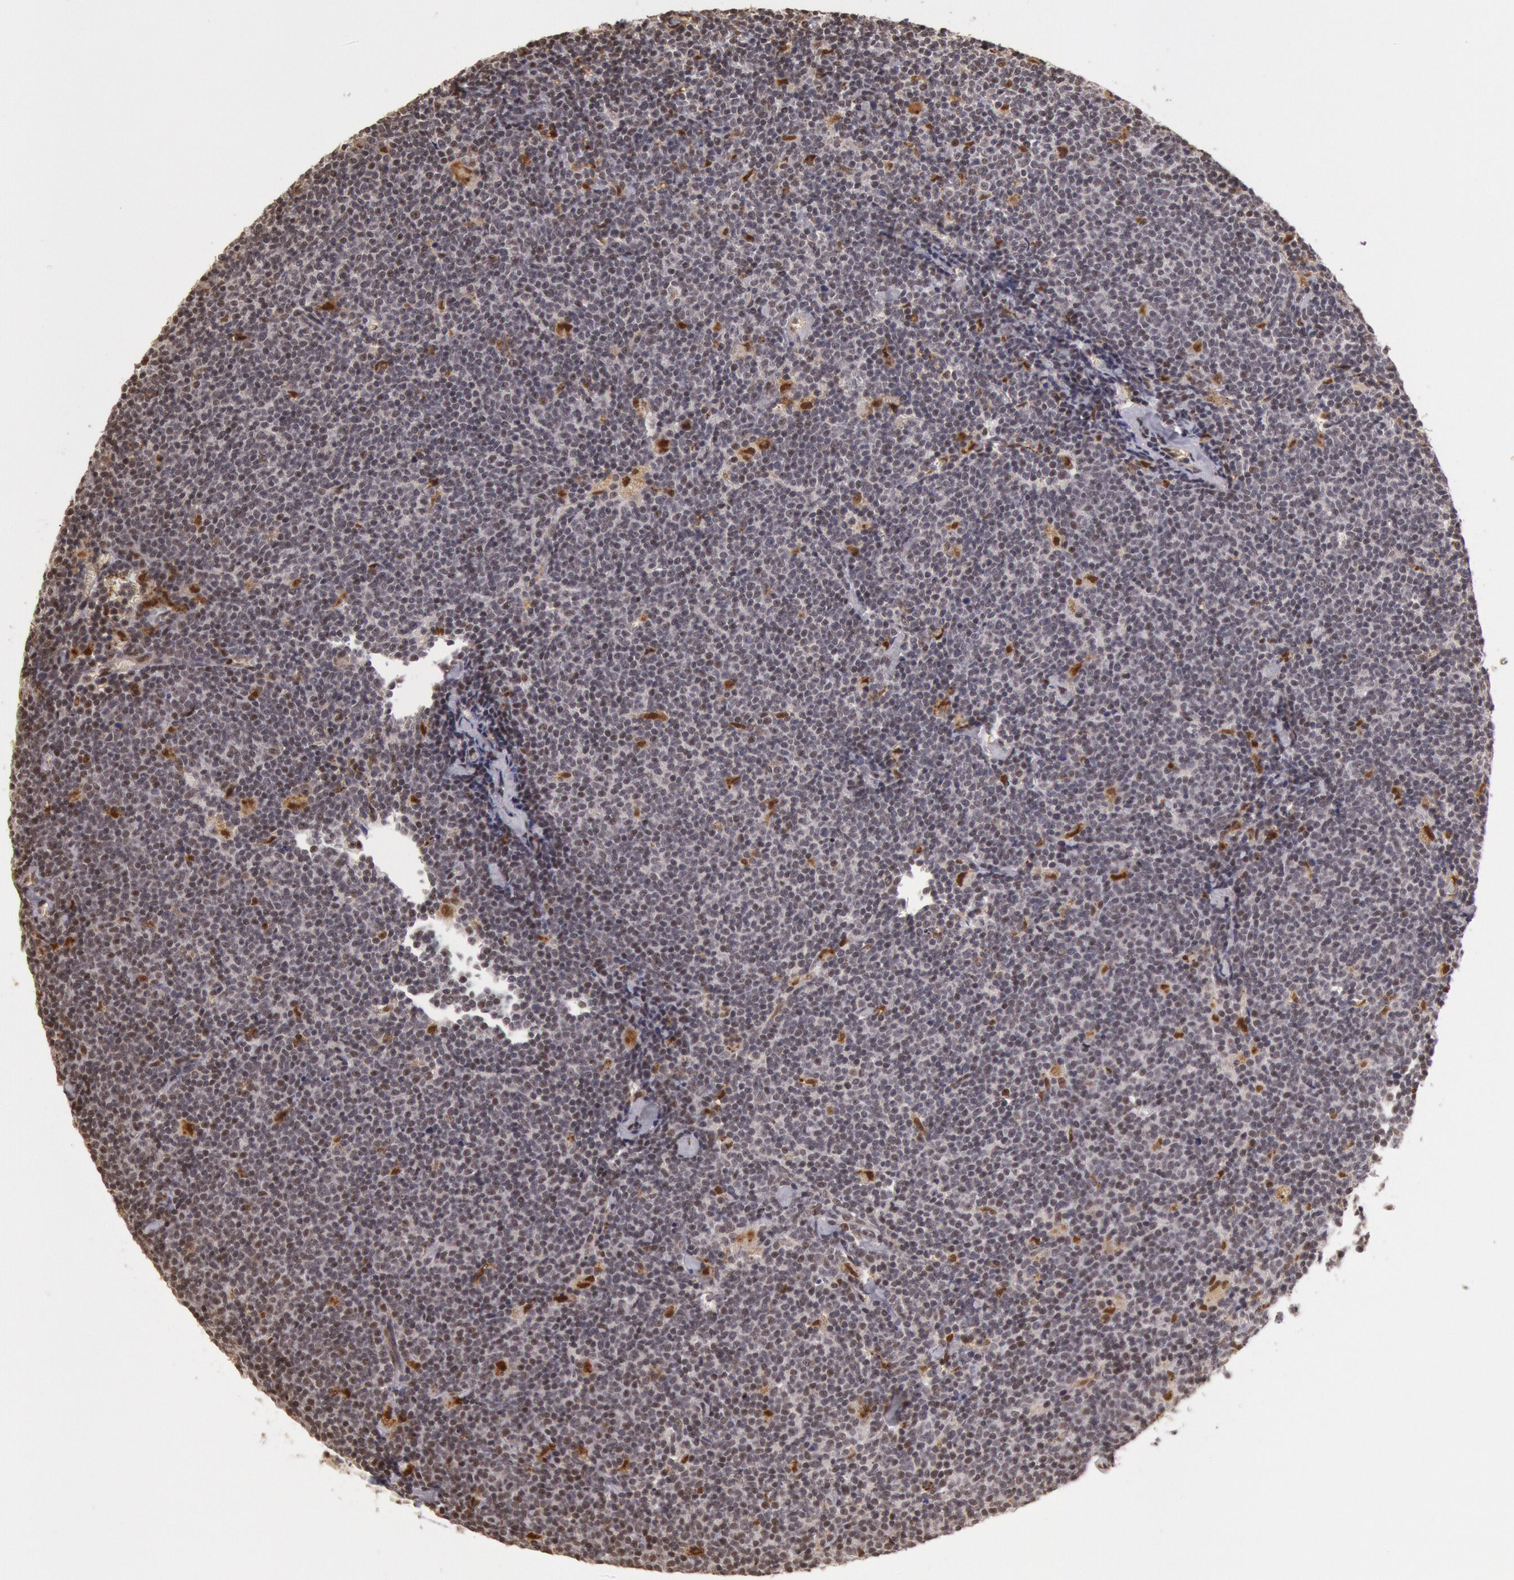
{"staining": {"intensity": "moderate", "quantity": "<25%", "location": "nuclear"}, "tissue": "lymphoma", "cell_type": "Tumor cells", "image_type": "cancer", "snomed": [{"axis": "morphology", "description": "Malignant lymphoma, non-Hodgkin's type, Low grade"}, {"axis": "topography", "description": "Lymph node"}], "caption": "Moderate nuclear protein staining is seen in about <25% of tumor cells in lymphoma. The staining was performed using DAB to visualize the protein expression in brown, while the nuclei were stained in blue with hematoxylin (Magnification: 20x).", "gene": "LIG4", "patient": {"sex": "male", "age": 65}}